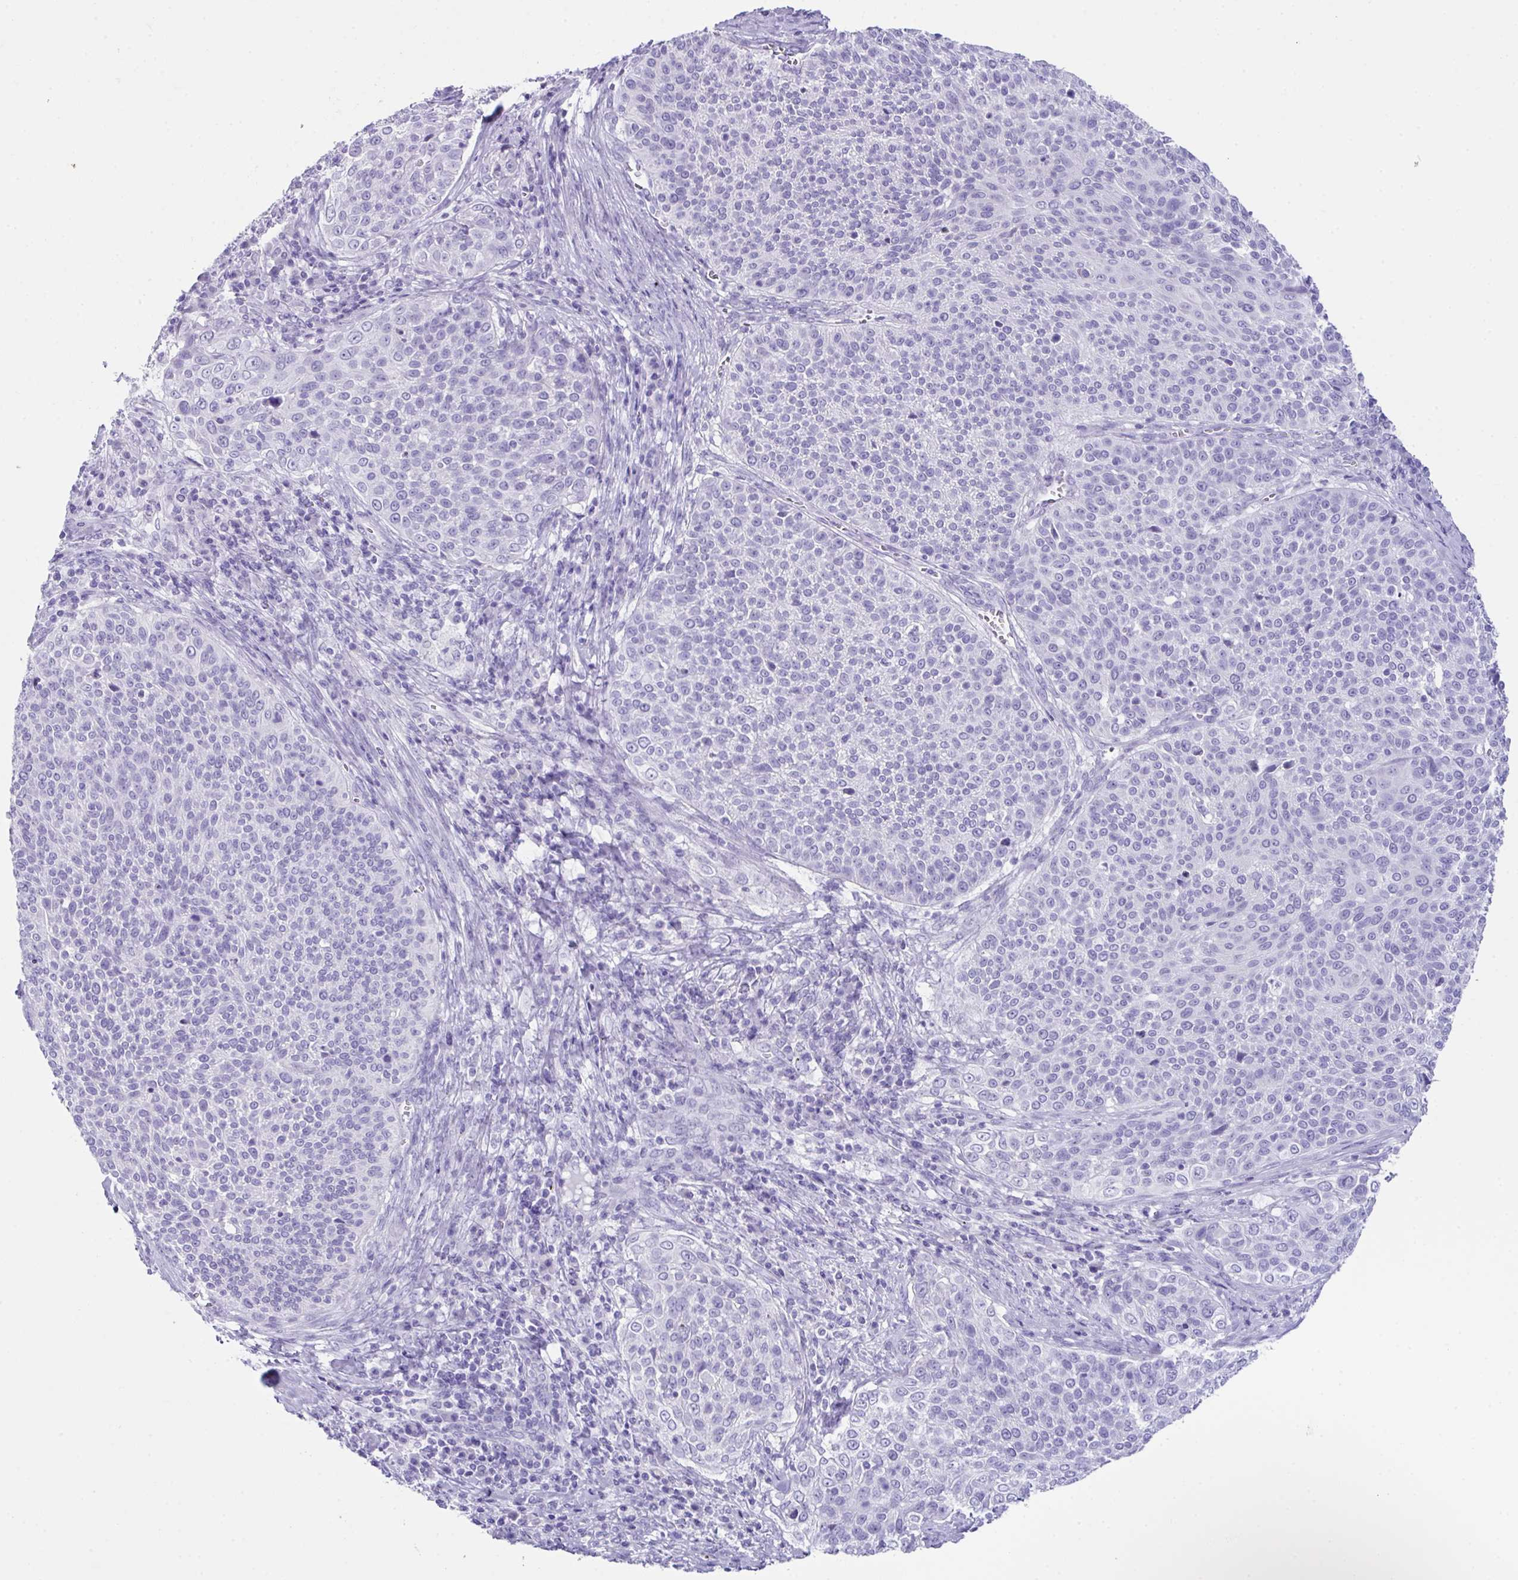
{"staining": {"intensity": "negative", "quantity": "none", "location": "none"}, "tissue": "cervical cancer", "cell_type": "Tumor cells", "image_type": "cancer", "snomed": [{"axis": "morphology", "description": "Squamous cell carcinoma, NOS"}, {"axis": "topography", "description": "Cervix"}], "caption": "A histopathology image of human cervical cancer (squamous cell carcinoma) is negative for staining in tumor cells. The staining was performed using DAB to visualize the protein expression in brown, while the nuclei were stained in blue with hematoxylin (Magnification: 20x).", "gene": "LGALS4", "patient": {"sex": "female", "age": 31}}